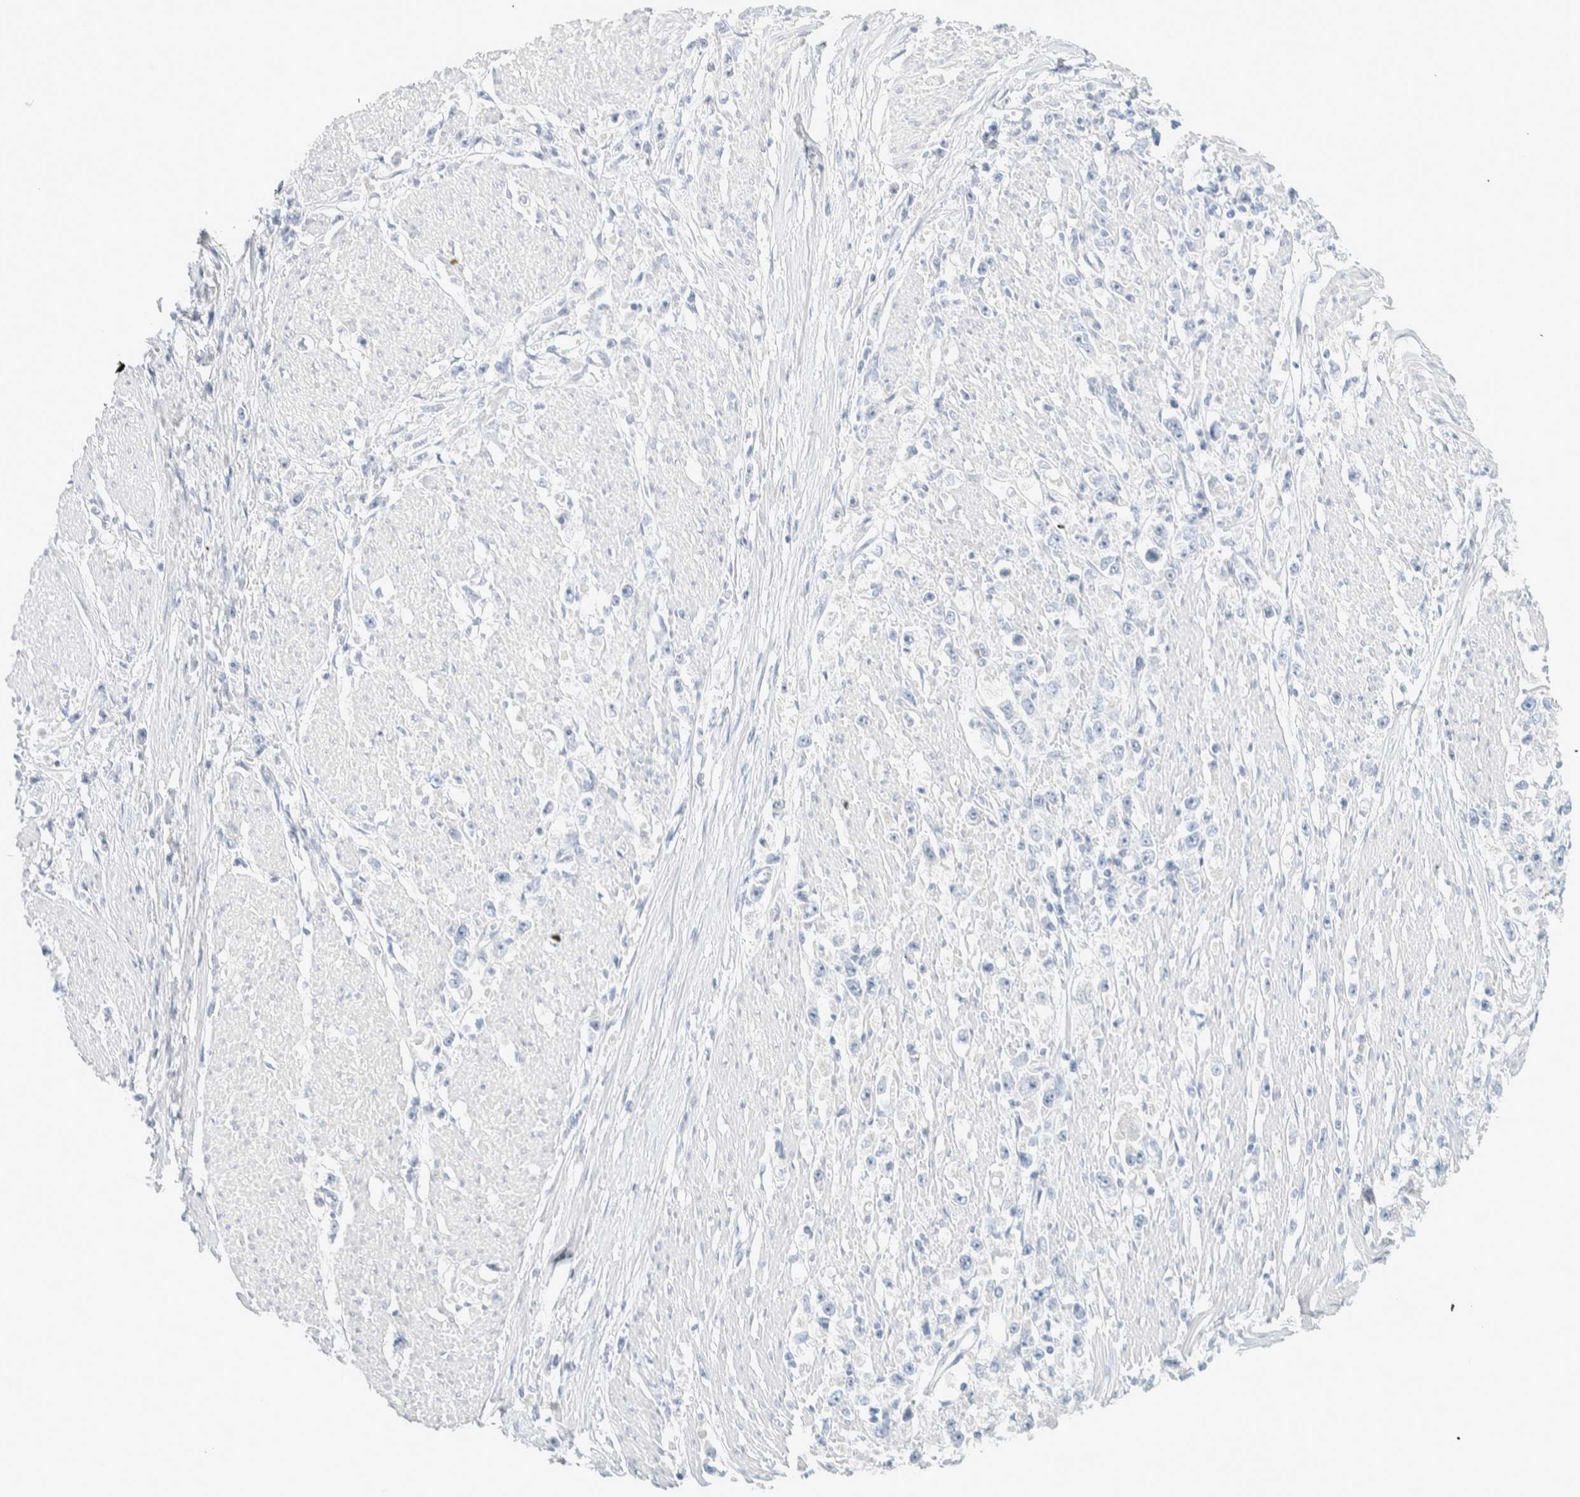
{"staining": {"intensity": "negative", "quantity": "none", "location": "none"}, "tissue": "stomach cancer", "cell_type": "Tumor cells", "image_type": "cancer", "snomed": [{"axis": "morphology", "description": "Adenocarcinoma, NOS"}, {"axis": "topography", "description": "Stomach"}], "caption": "Histopathology image shows no significant protein expression in tumor cells of adenocarcinoma (stomach).", "gene": "ALOX12B", "patient": {"sex": "female", "age": 59}}